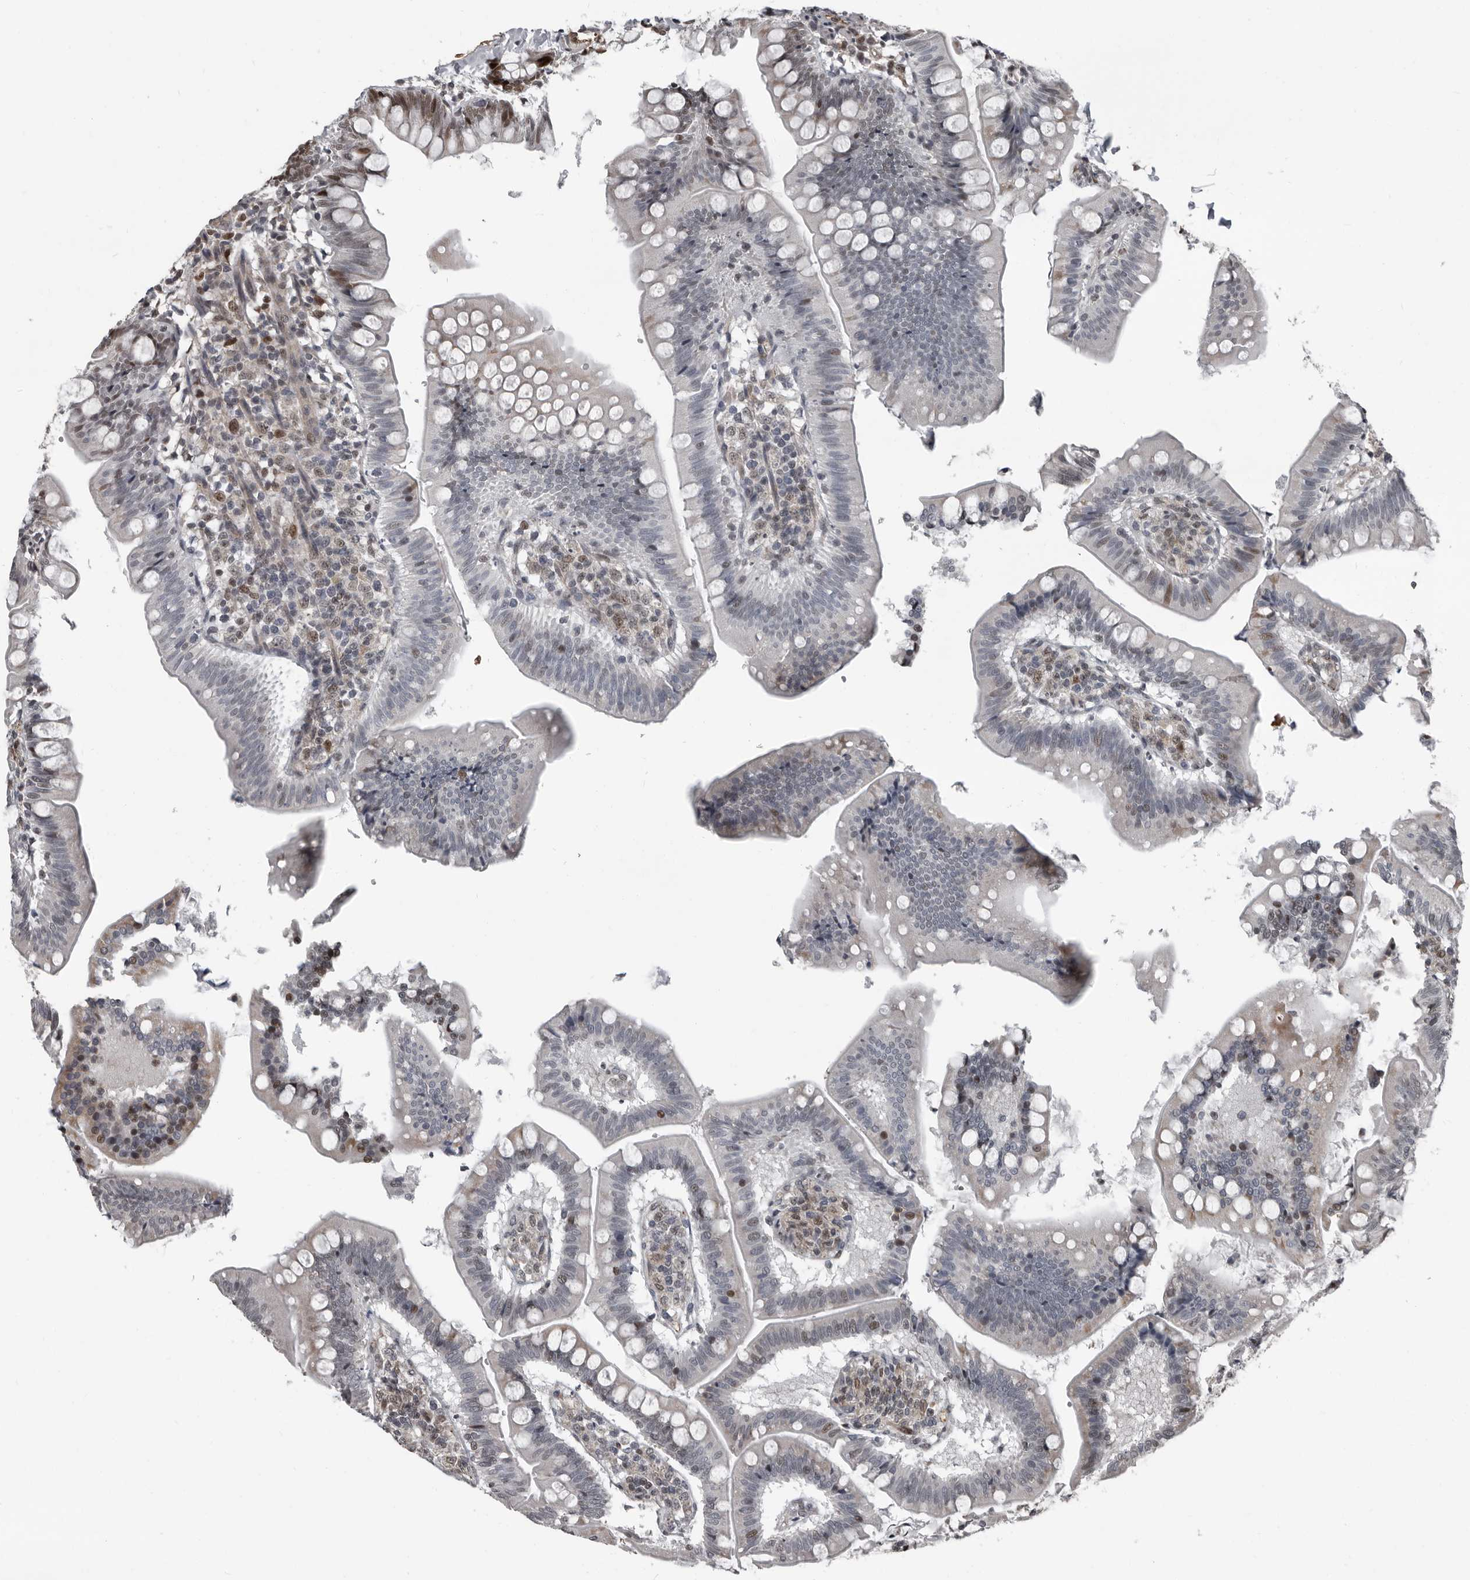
{"staining": {"intensity": "weak", "quantity": "25%-75%", "location": "cytoplasmic/membranous,nuclear"}, "tissue": "small intestine", "cell_type": "Glandular cells", "image_type": "normal", "snomed": [{"axis": "morphology", "description": "Normal tissue, NOS"}, {"axis": "topography", "description": "Small intestine"}], "caption": "Weak cytoplasmic/membranous,nuclear protein expression is seen in about 25%-75% of glandular cells in small intestine.", "gene": "CHD1L", "patient": {"sex": "male", "age": 7}}